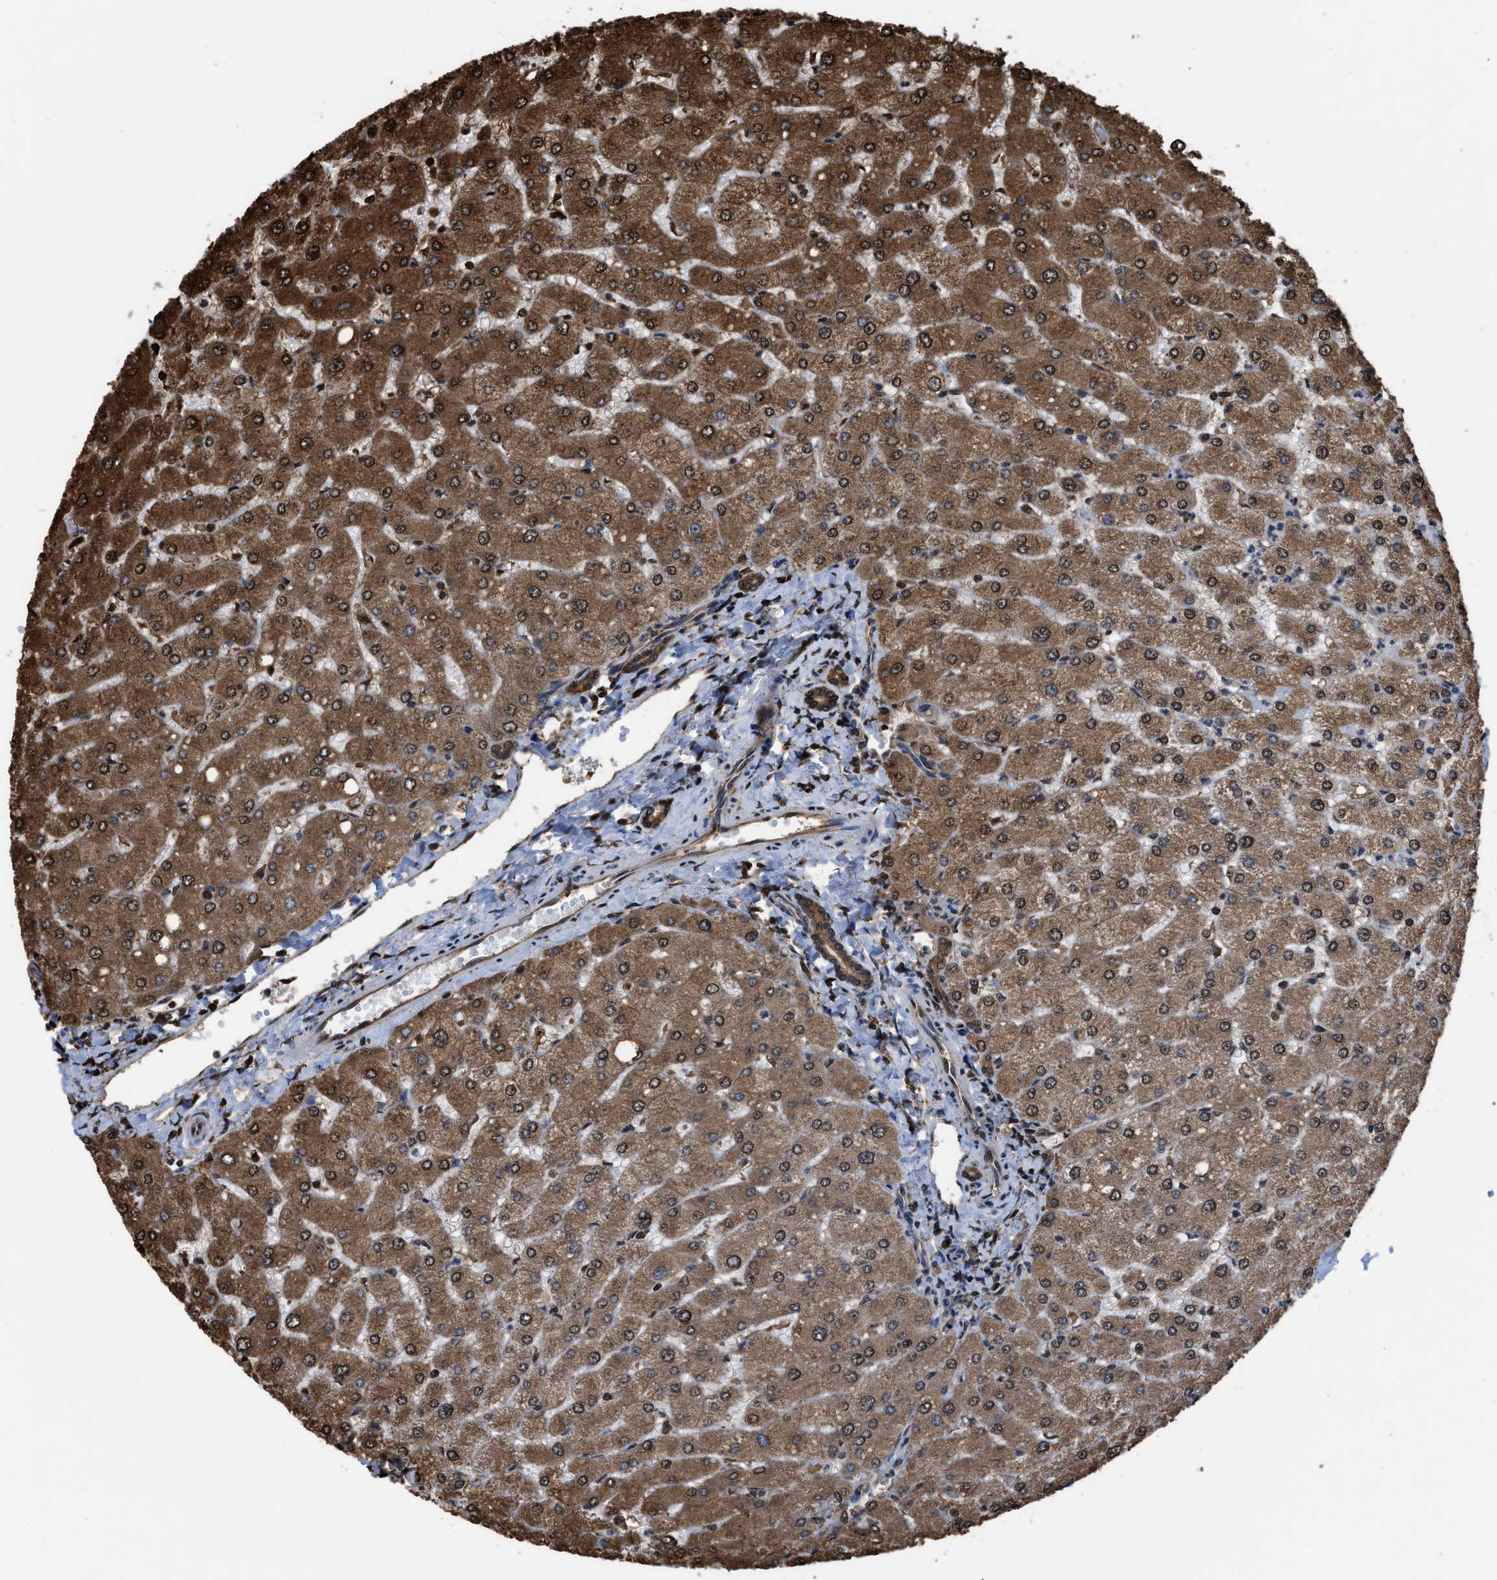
{"staining": {"intensity": "moderate", "quantity": ">75%", "location": "cytoplasmic/membranous,nuclear"}, "tissue": "liver", "cell_type": "Cholangiocytes", "image_type": "normal", "snomed": [{"axis": "morphology", "description": "Normal tissue, NOS"}, {"axis": "topography", "description": "Liver"}], "caption": "Protein staining by immunohistochemistry reveals moderate cytoplasmic/membranous,nuclear positivity in approximately >75% of cholangiocytes in unremarkable liver.", "gene": "FNTA", "patient": {"sex": "male", "age": 55}}